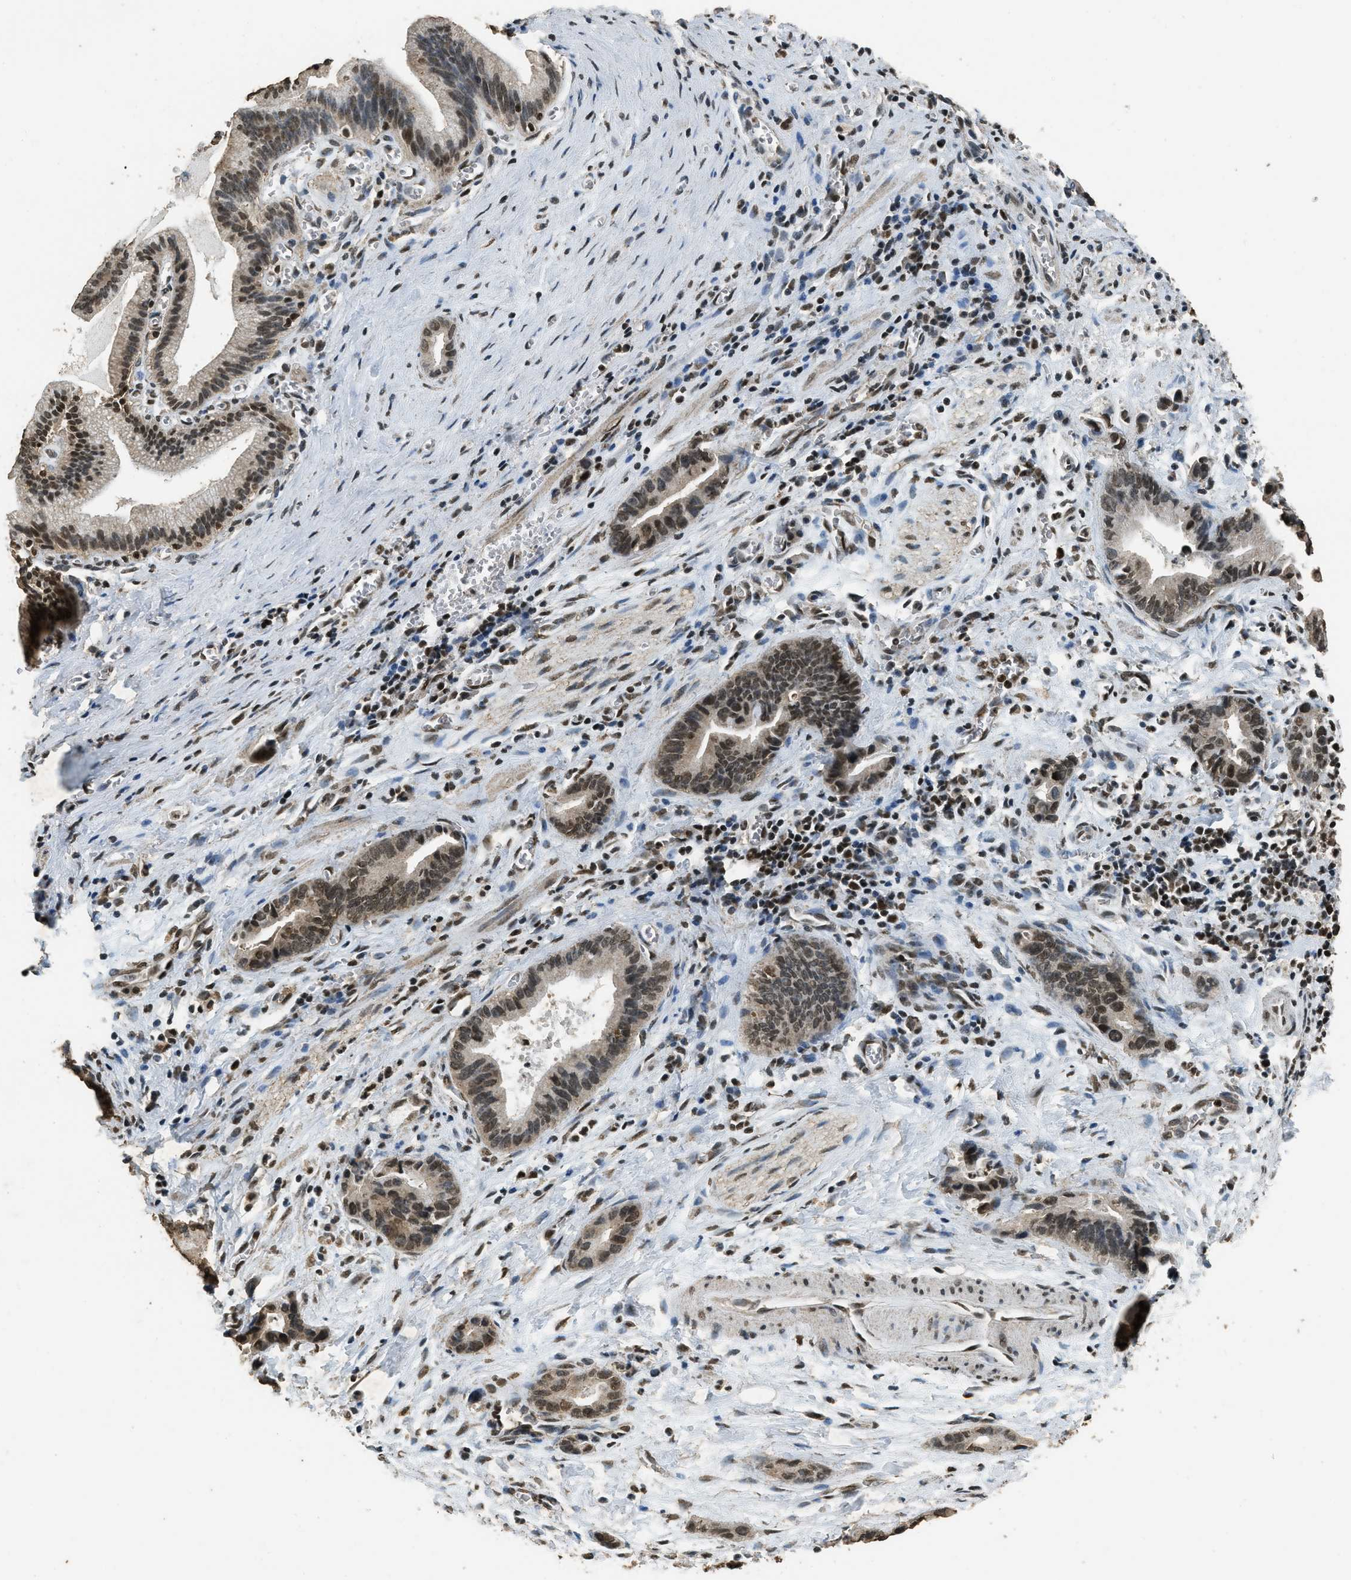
{"staining": {"intensity": "moderate", "quantity": ">75%", "location": "nuclear"}, "tissue": "liver cancer", "cell_type": "Tumor cells", "image_type": "cancer", "snomed": [{"axis": "morphology", "description": "Cholangiocarcinoma"}, {"axis": "topography", "description": "Liver"}], "caption": "High-power microscopy captured an IHC image of liver cholangiocarcinoma, revealing moderate nuclear staining in approximately >75% of tumor cells.", "gene": "MYB", "patient": {"sex": "female", "age": 55}}